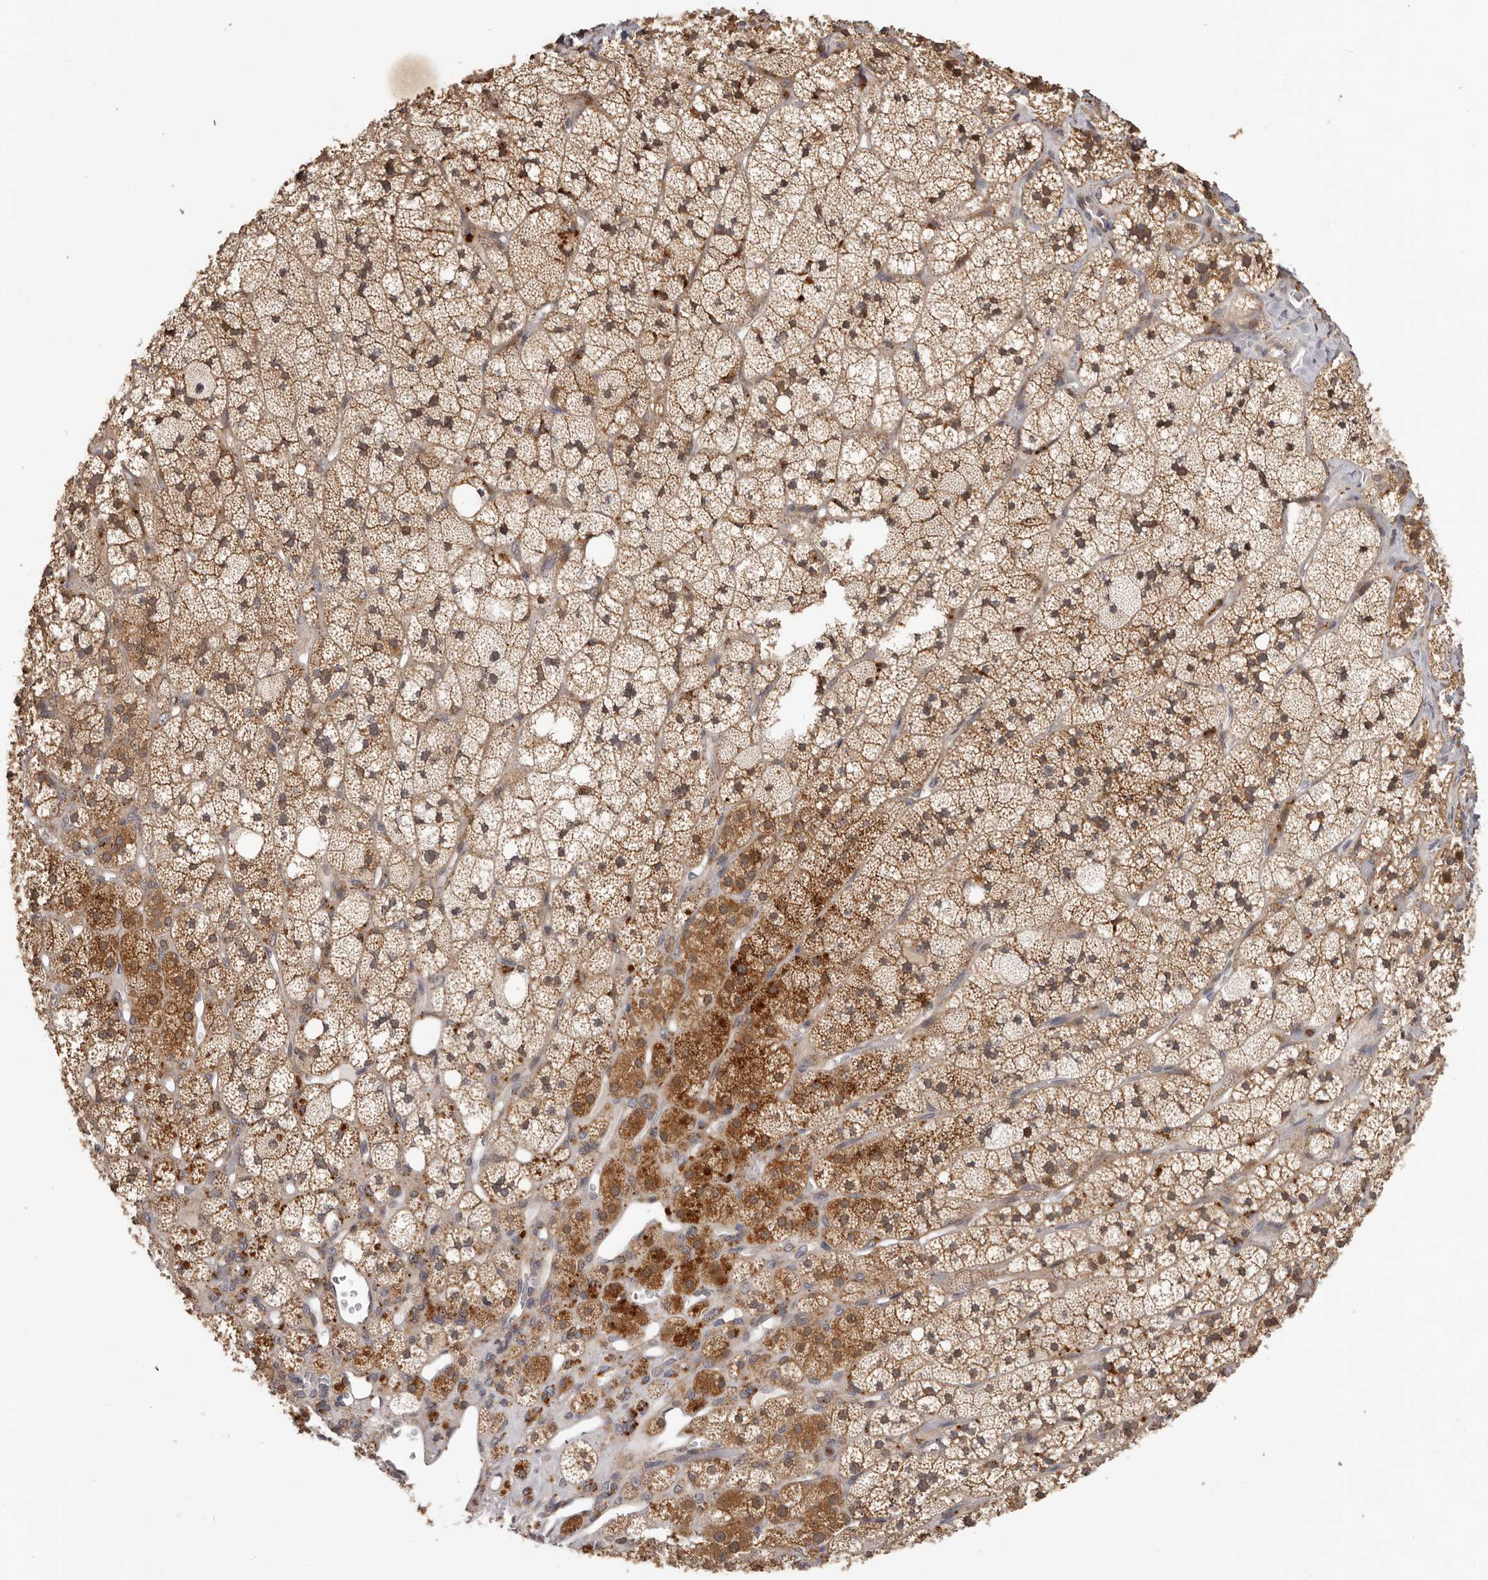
{"staining": {"intensity": "moderate", "quantity": ">75%", "location": "cytoplasmic/membranous"}, "tissue": "adrenal gland", "cell_type": "Glandular cells", "image_type": "normal", "snomed": [{"axis": "morphology", "description": "Normal tissue, NOS"}, {"axis": "topography", "description": "Adrenal gland"}], "caption": "Protein expression analysis of normal adrenal gland reveals moderate cytoplasmic/membranous positivity in about >75% of glandular cells. The staining was performed using DAB (3,3'-diaminobenzidine), with brown indicating positive protein expression. Nuclei are stained blue with hematoxylin.", "gene": "RNF187", "patient": {"sex": "male", "age": 61}}